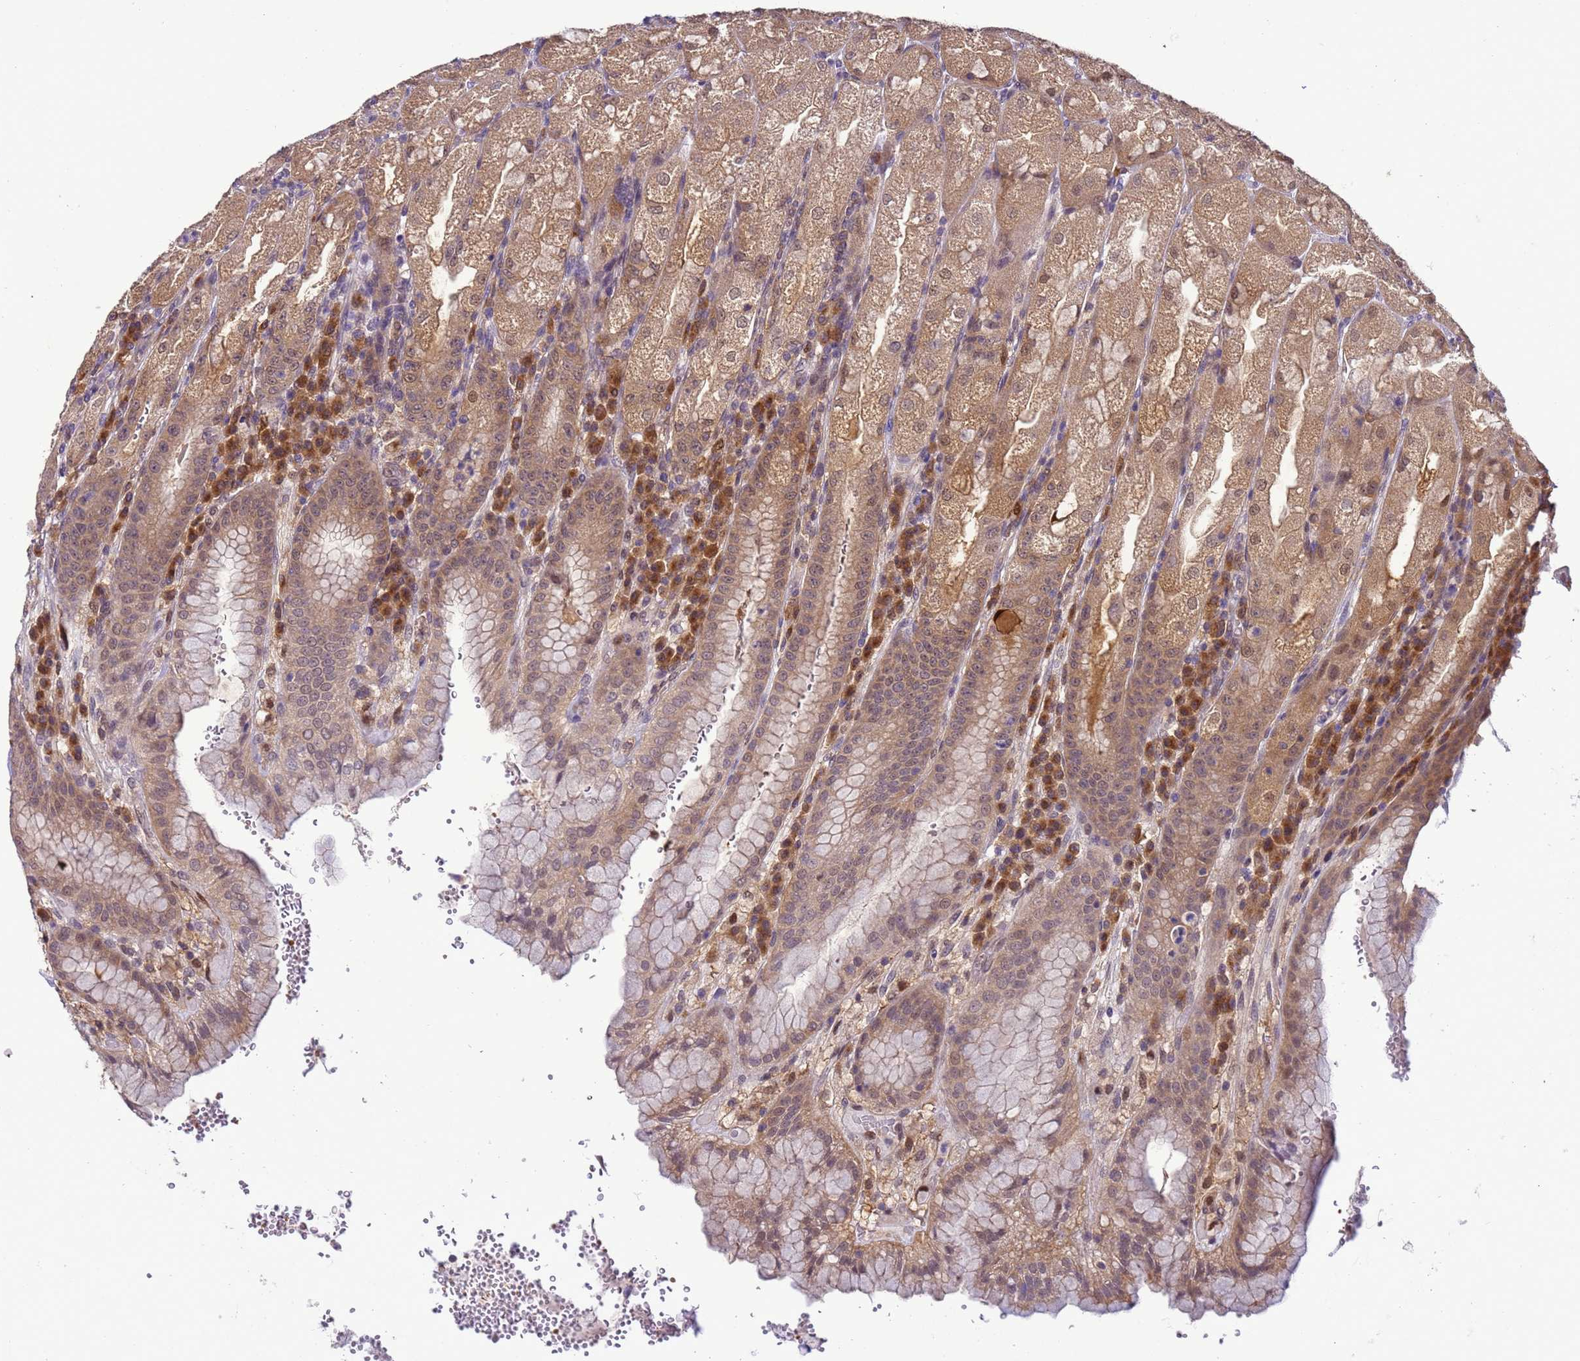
{"staining": {"intensity": "moderate", "quantity": ">75%", "location": "cytoplasmic/membranous,nuclear"}, "tissue": "stomach", "cell_type": "Glandular cells", "image_type": "normal", "snomed": [{"axis": "morphology", "description": "Normal tissue, NOS"}, {"axis": "topography", "description": "Stomach, upper"}], "caption": "A brown stain highlights moderate cytoplasmic/membranous,nuclear positivity of a protein in glandular cells of normal human stomach. The staining was performed using DAB to visualize the protein expression in brown, while the nuclei were stained in blue with hematoxylin (Magnification: 20x).", "gene": "DDI2", "patient": {"sex": "male", "age": 52}}